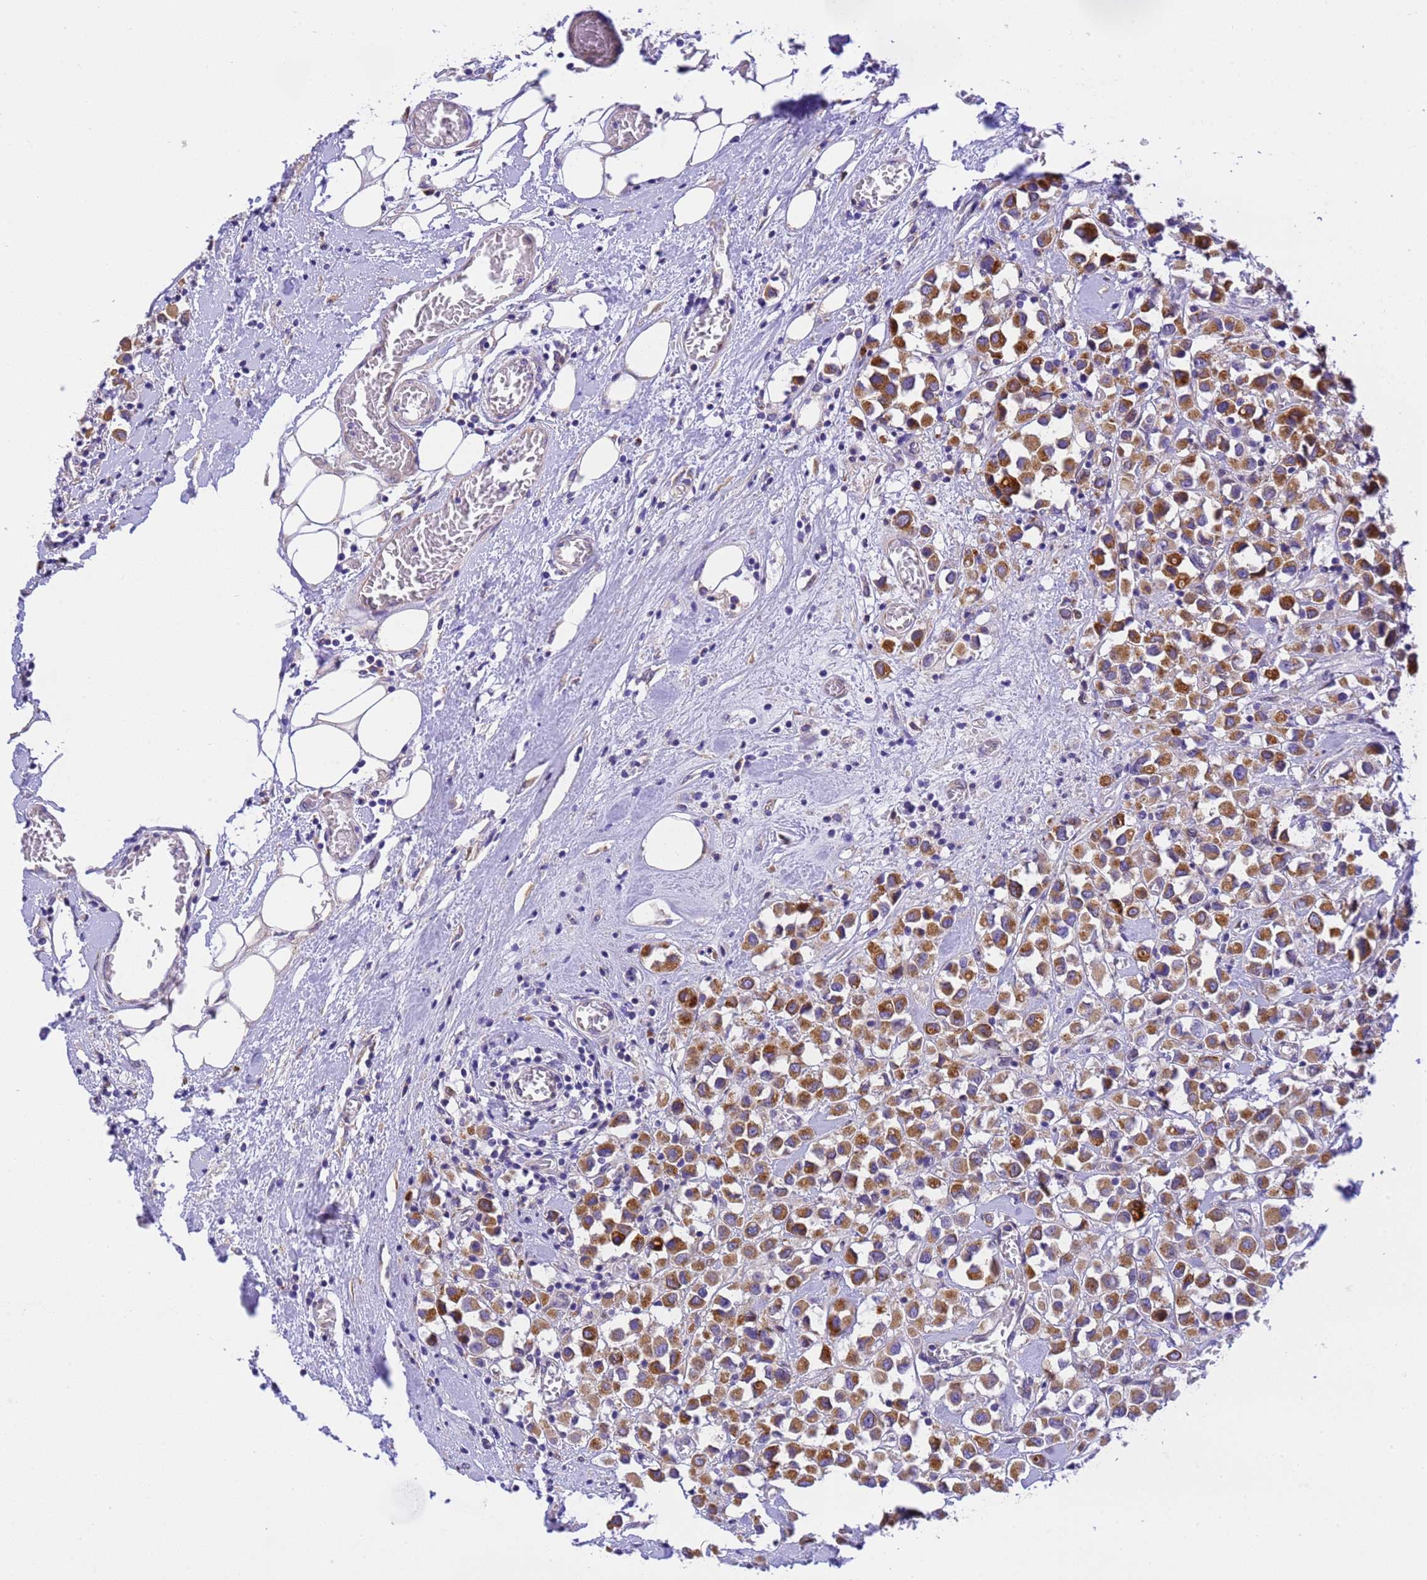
{"staining": {"intensity": "moderate", "quantity": ">75%", "location": "cytoplasmic/membranous"}, "tissue": "breast cancer", "cell_type": "Tumor cells", "image_type": "cancer", "snomed": [{"axis": "morphology", "description": "Duct carcinoma"}, {"axis": "topography", "description": "Breast"}], "caption": "A photomicrograph of human infiltrating ductal carcinoma (breast) stained for a protein shows moderate cytoplasmic/membranous brown staining in tumor cells. The staining was performed using DAB (3,3'-diaminobenzidine), with brown indicating positive protein expression. Nuclei are stained blue with hematoxylin.", "gene": "RHBDD3", "patient": {"sex": "female", "age": 61}}